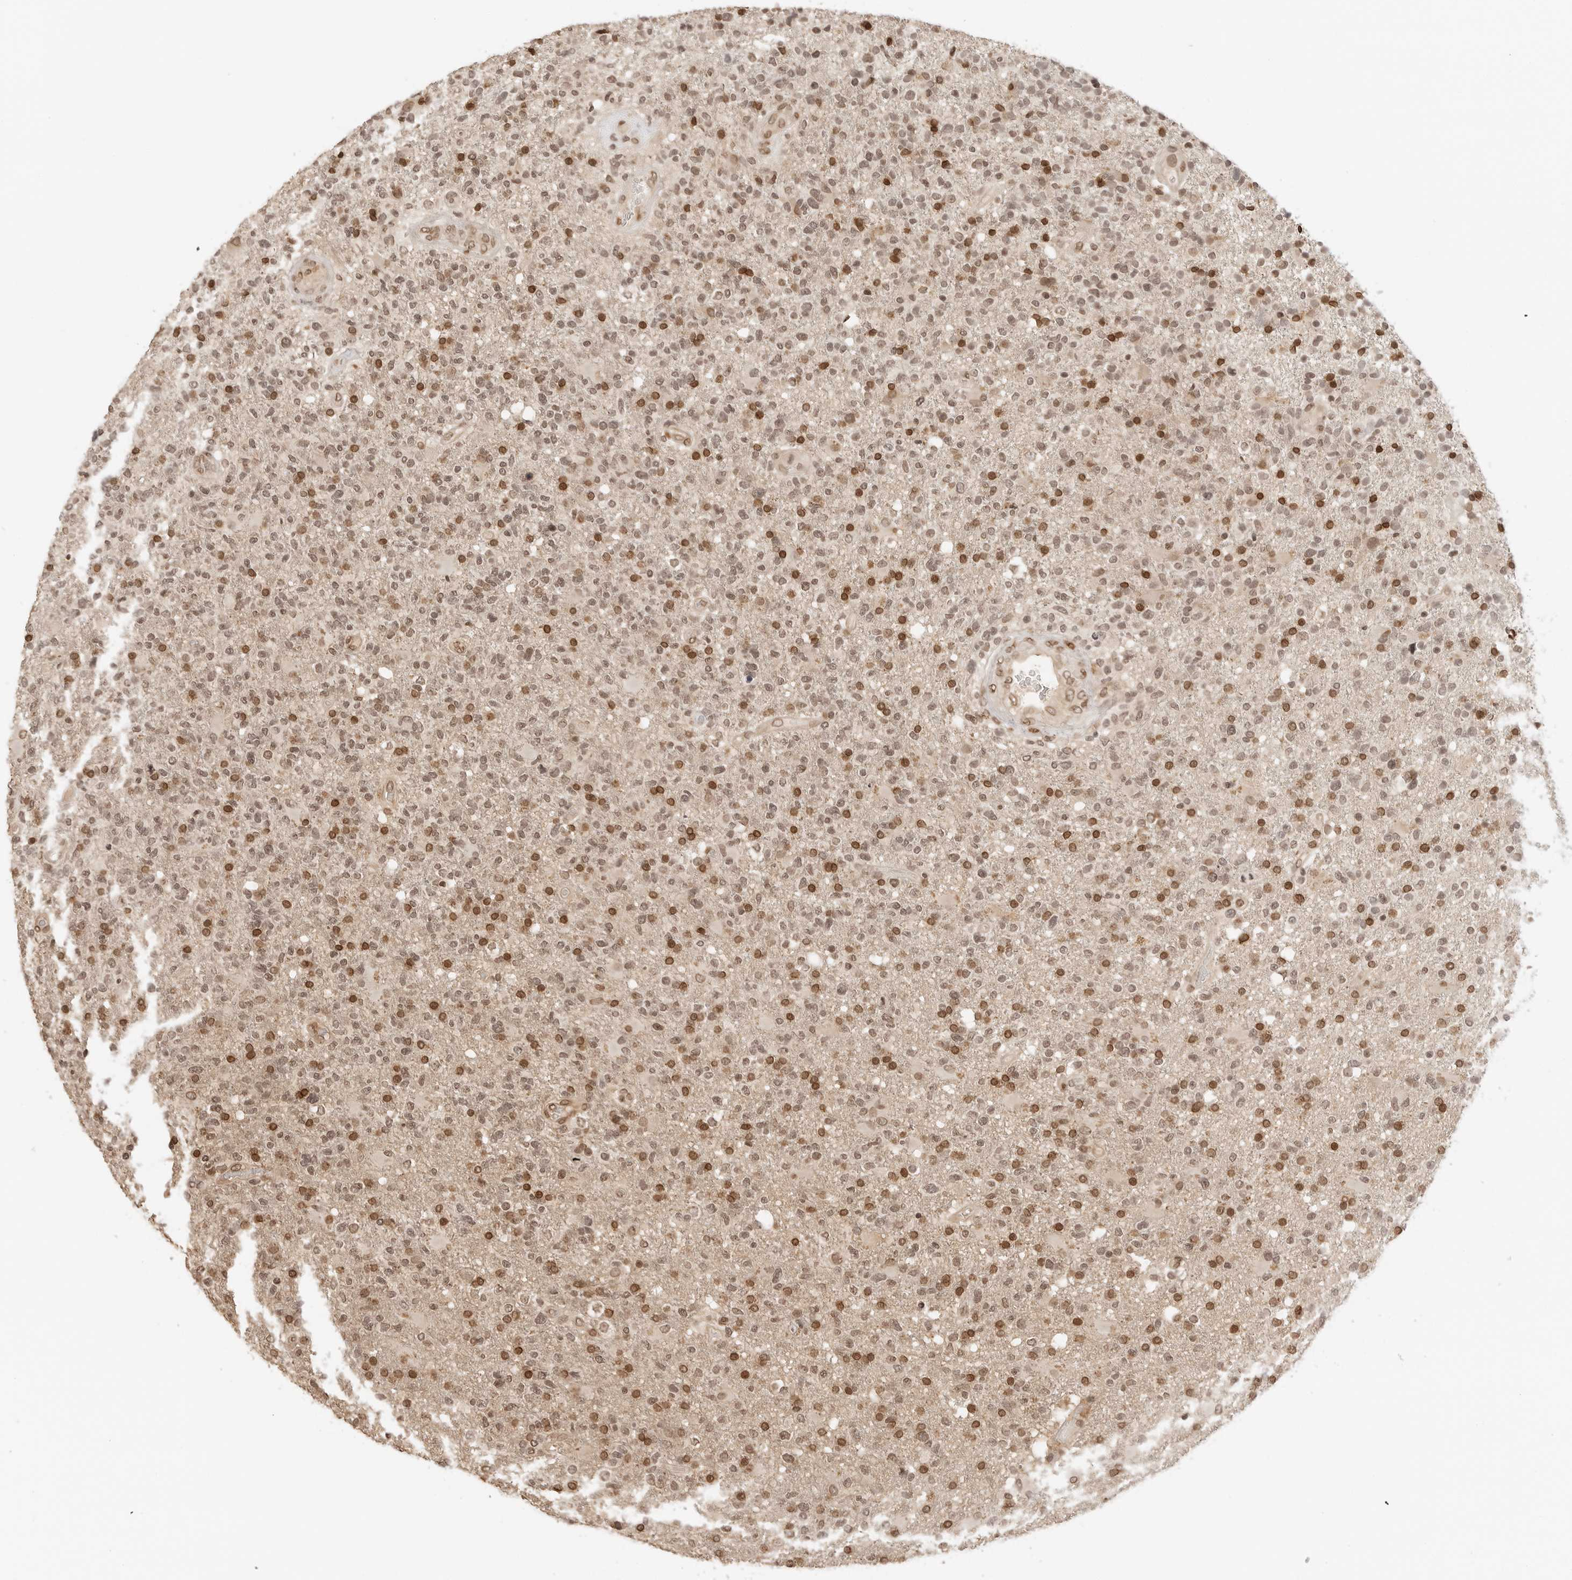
{"staining": {"intensity": "moderate", "quantity": ">75%", "location": "cytoplasmic/membranous,nuclear"}, "tissue": "glioma", "cell_type": "Tumor cells", "image_type": "cancer", "snomed": [{"axis": "morphology", "description": "Glioma, malignant, High grade"}, {"axis": "topography", "description": "Brain"}], "caption": "The micrograph demonstrates immunohistochemical staining of glioma. There is moderate cytoplasmic/membranous and nuclear staining is appreciated in approximately >75% of tumor cells. The staining is performed using DAB (3,3'-diaminobenzidine) brown chromogen to label protein expression. The nuclei are counter-stained blue using hematoxylin.", "gene": "POLH", "patient": {"sex": "male", "age": 72}}